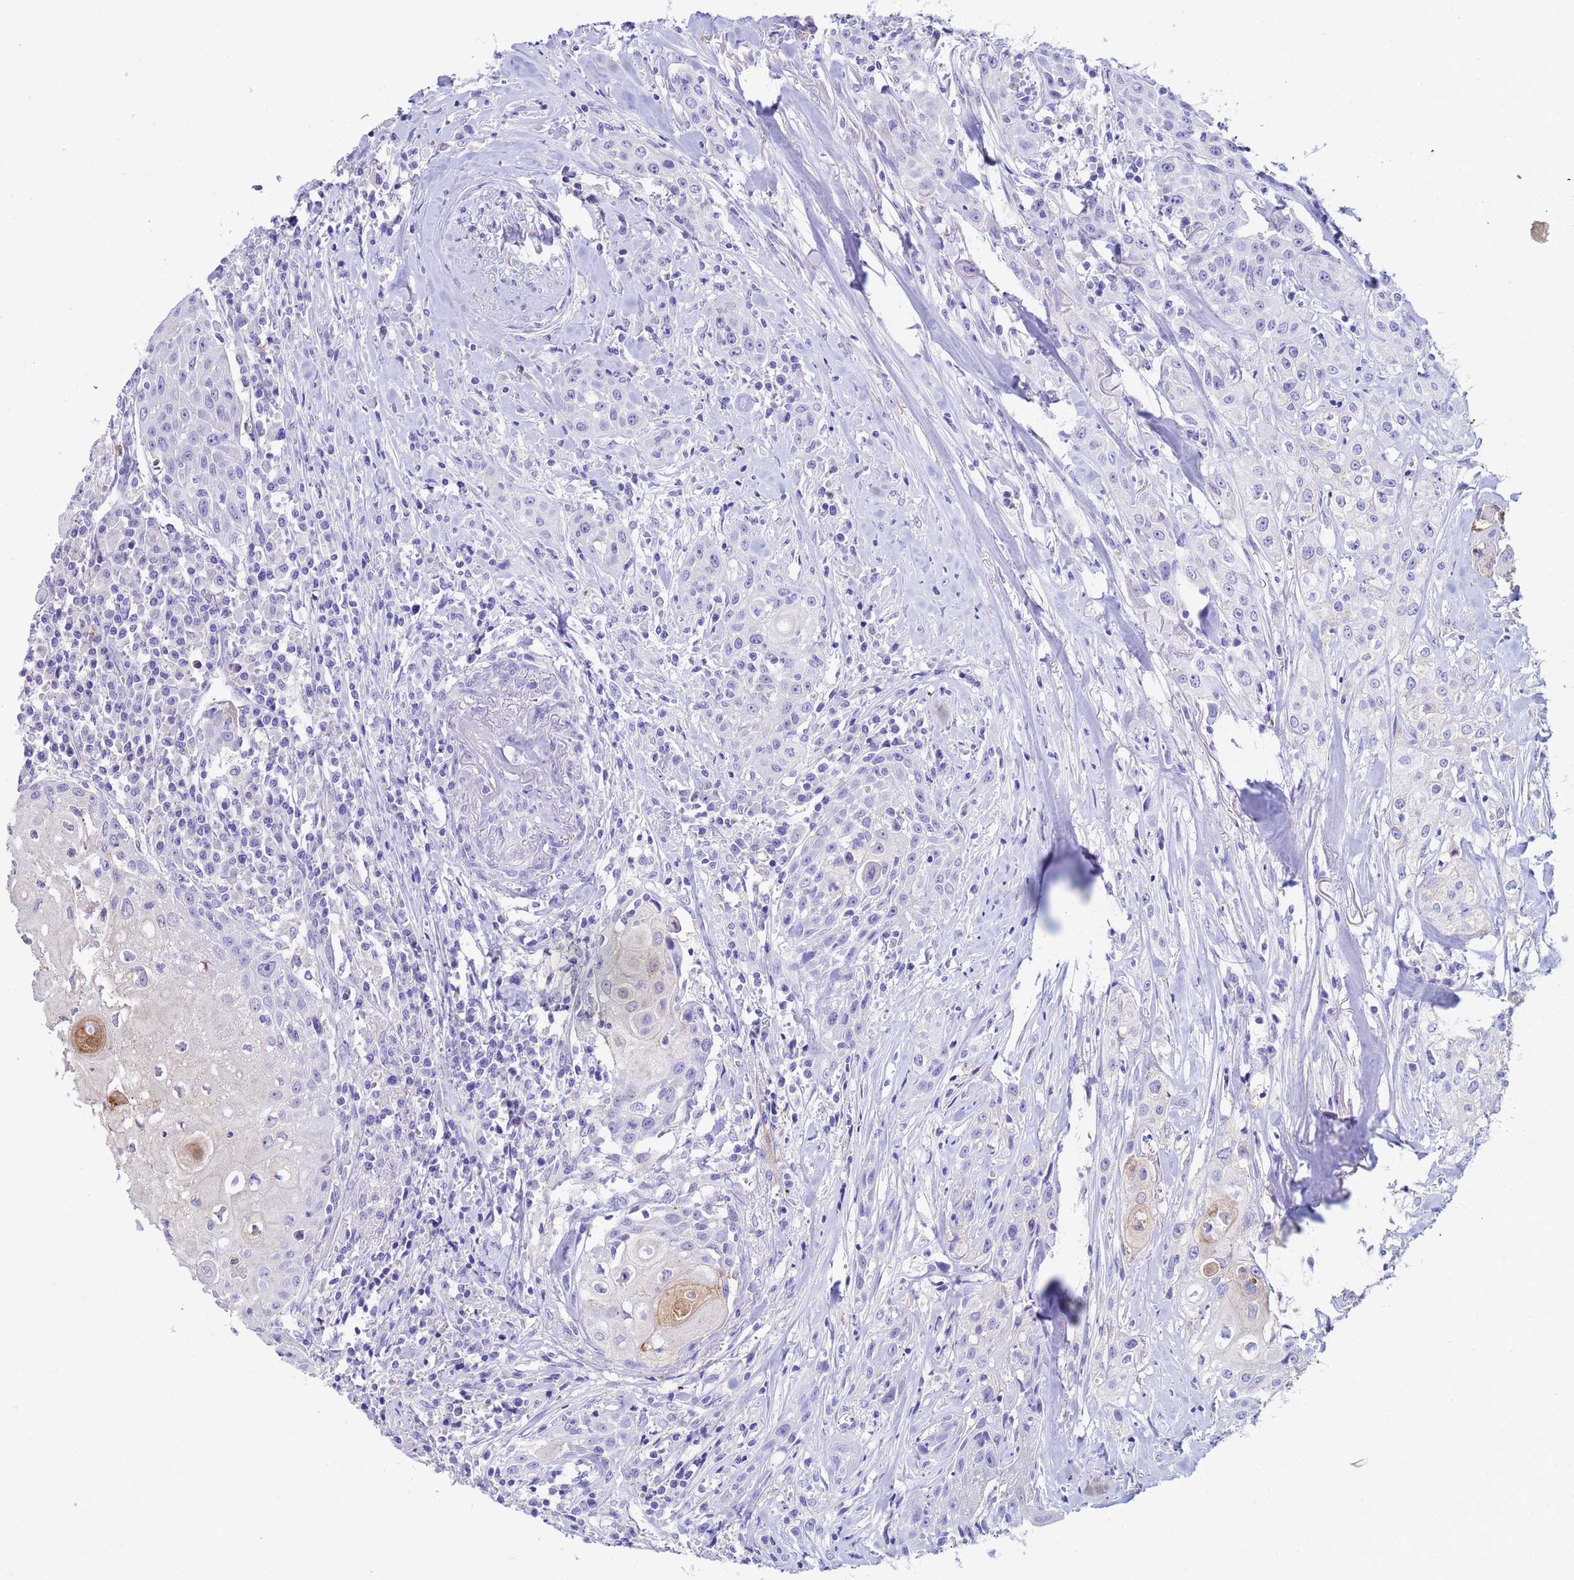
{"staining": {"intensity": "negative", "quantity": "none", "location": "none"}, "tissue": "head and neck cancer", "cell_type": "Tumor cells", "image_type": "cancer", "snomed": [{"axis": "morphology", "description": "Squamous cell carcinoma, NOS"}, {"axis": "topography", "description": "Oral tissue"}, {"axis": "topography", "description": "Head-Neck"}], "caption": "High magnification brightfield microscopy of head and neck cancer stained with DAB (3,3'-diaminobenzidine) (brown) and counterstained with hematoxylin (blue): tumor cells show no significant expression.", "gene": "CSTB", "patient": {"sex": "female", "age": 82}}